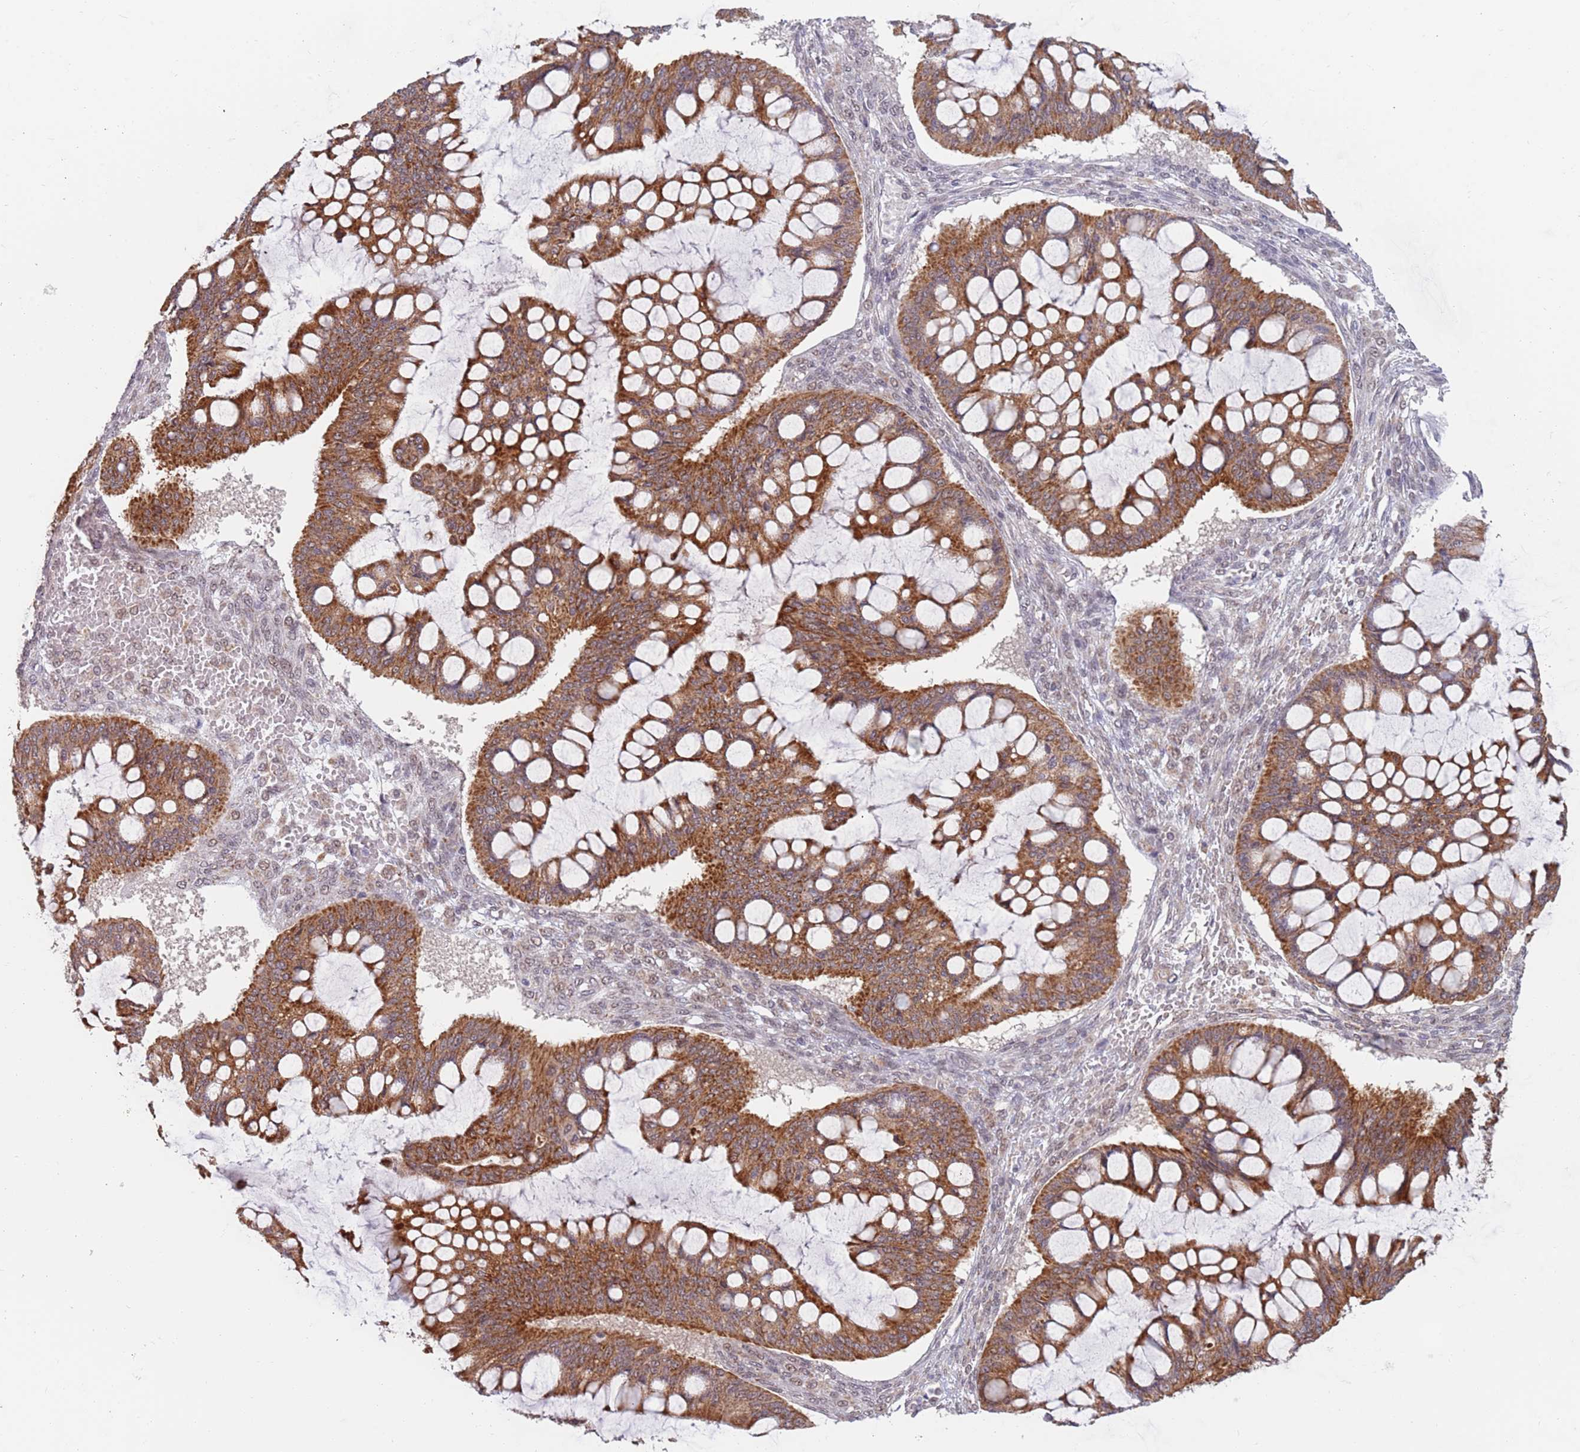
{"staining": {"intensity": "strong", "quantity": ">75%", "location": "cytoplasmic/membranous"}, "tissue": "ovarian cancer", "cell_type": "Tumor cells", "image_type": "cancer", "snomed": [{"axis": "morphology", "description": "Cystadenocarcinoma, mucinous, NOS"}, {"axis": "topography", "description": "Ovary"}], "caption": "Immunohistochemical staining of mucinous cystadenocarcinoma (ovarian) exhibits high levels of strong cytoplasmic/membranous protein positivity in about >75% of tumor cells.", "gene": "UQCC3", "patient": {"sex": "female", "age": 73}}